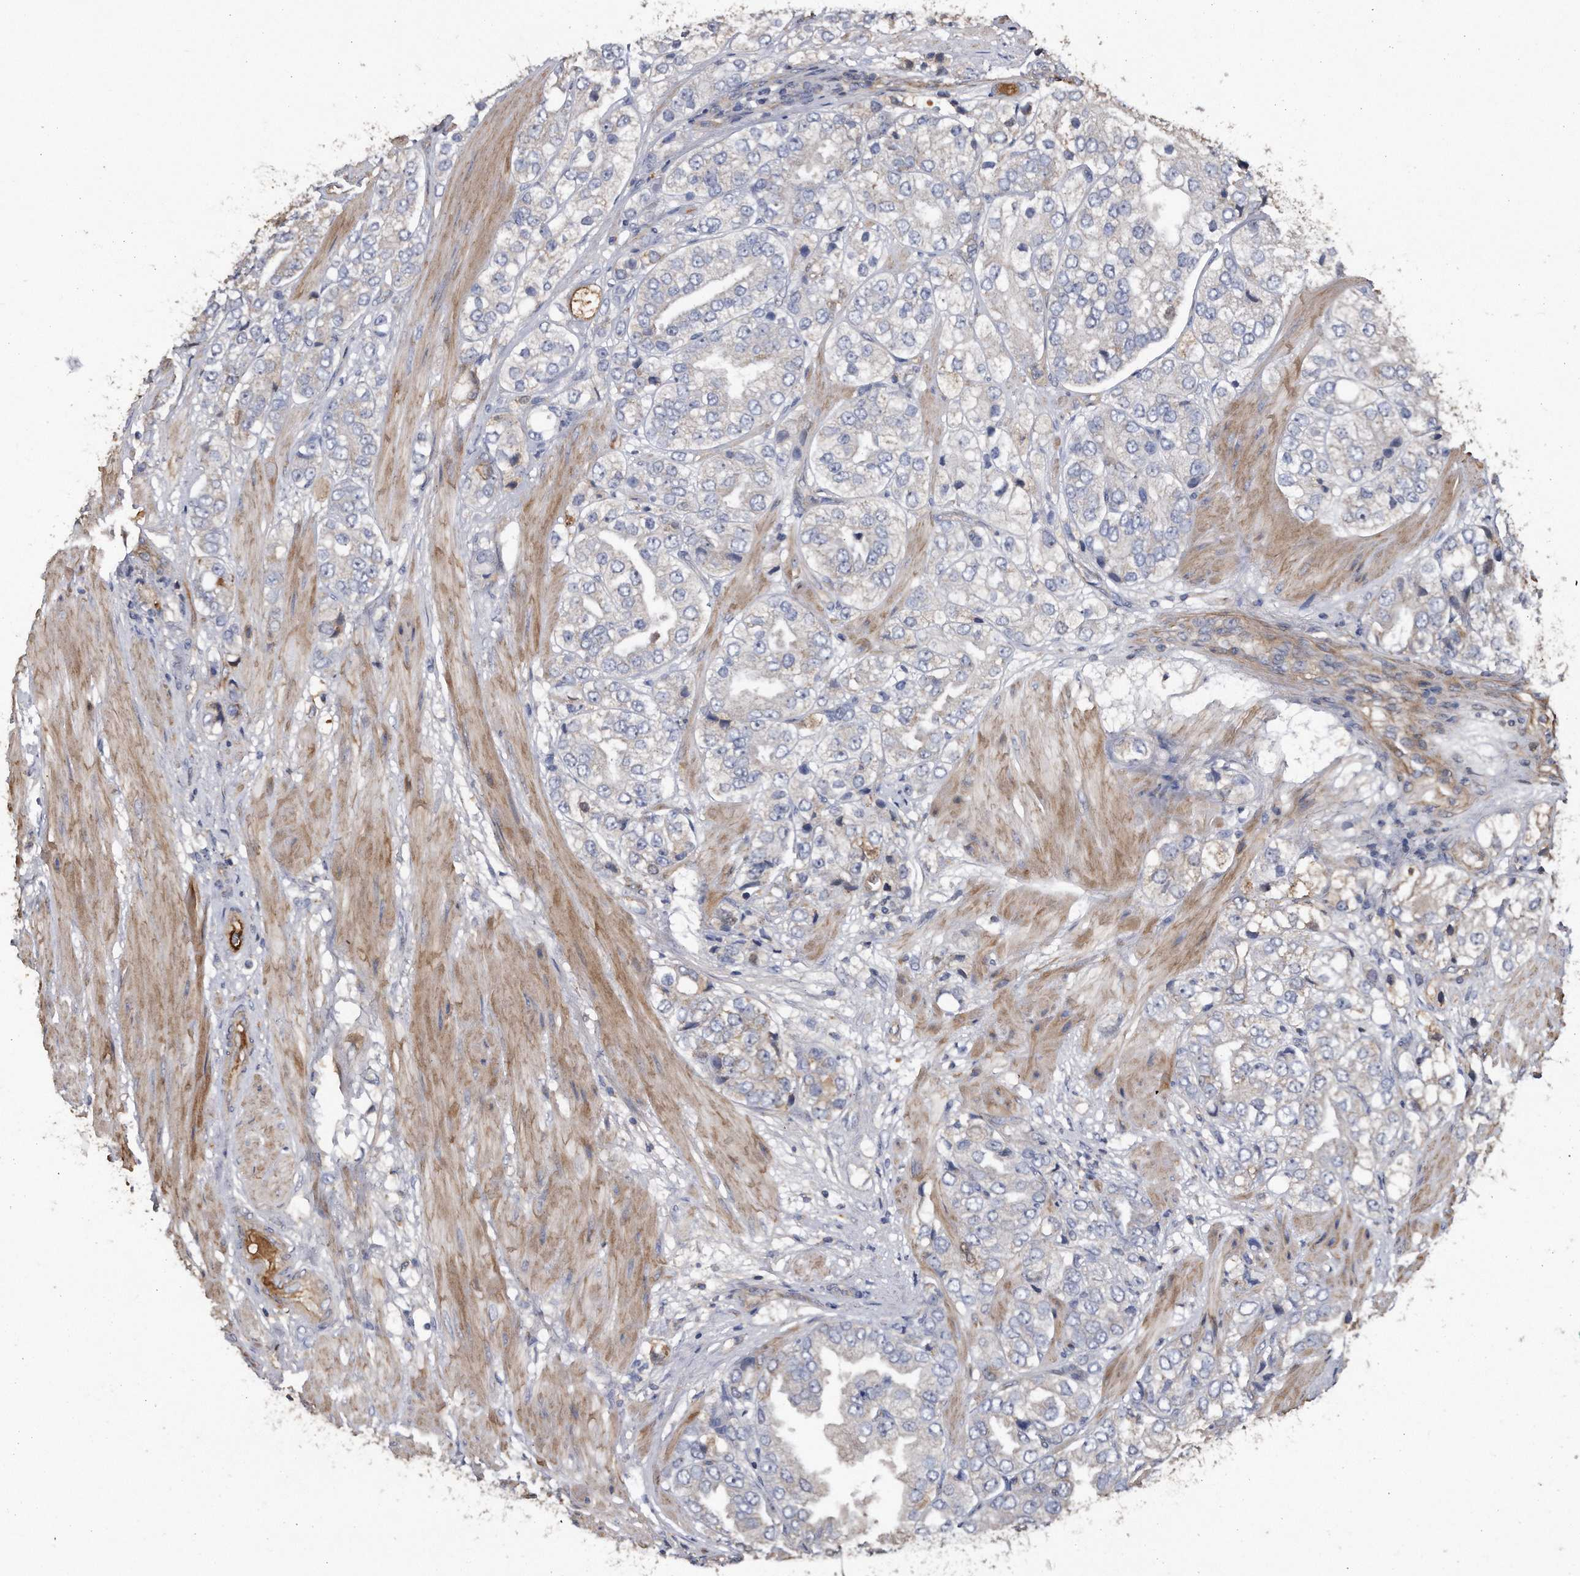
{"staining": {"intensity": "weak", "quantity": "<25%", "location": "cytoplasmic/membranous"}, "tissue": "prostate cancer", "cell_type": "Tumor cells", "image_type": "cancer", "snomed": [{"axis": "morphology", "description": "Adenocarcinoma, High grade"}, {"axis": "topography", "description": "Prostate"}], "caption": "This photomicrograph is of high-grade adenocarcinoma (prostate) stained with immunohistochemistry (IHC) to label a protein in brown with the nuclei are counter-stained blue. There is no expression in tumor cells.", "gene": "KCND3", "patient": {"sex": "male", "age": 50}}